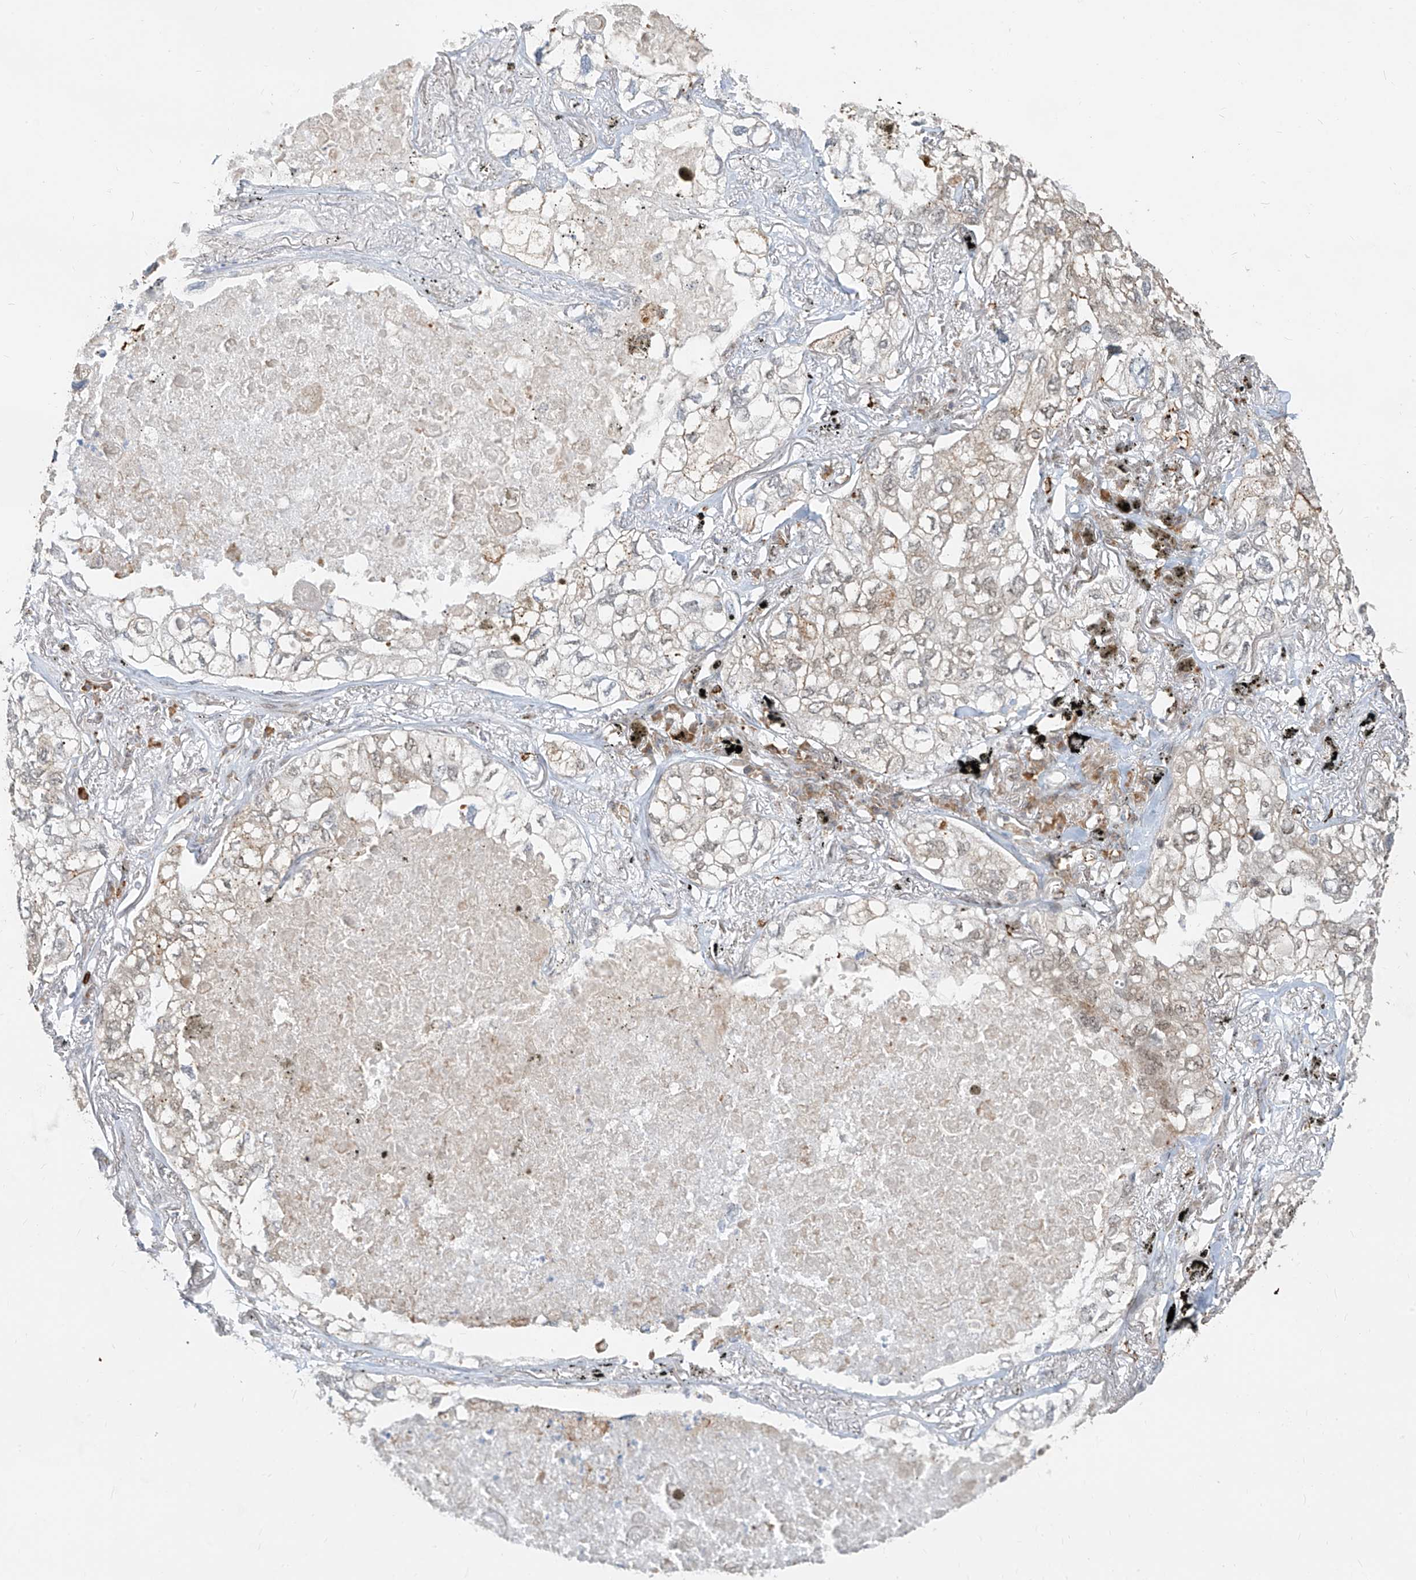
{"staining": {"intensity": "weak", "quantity": "<25%", "location": "nuclear"}, "tissue": "lung cancer", "cell_type": "Tumor cells", "image_type": "cancer", "snomed": [{"axis": "morphology", "description": "Adenocarcinoma, NOS"}, {"axis": "topography", "description": "Lung"}], "caption": "The photomicrograph shows no staining of tumor cells in adenocarcinoma (lung). (Stains: DAB (3,3'-diaminobenzidine) IHC with hematoxylin counter stain, Microscopy: brightfield microscopy at high magnification).", "gene": "ZMYM2", "patient": {"sex": "male", "age": 65}}